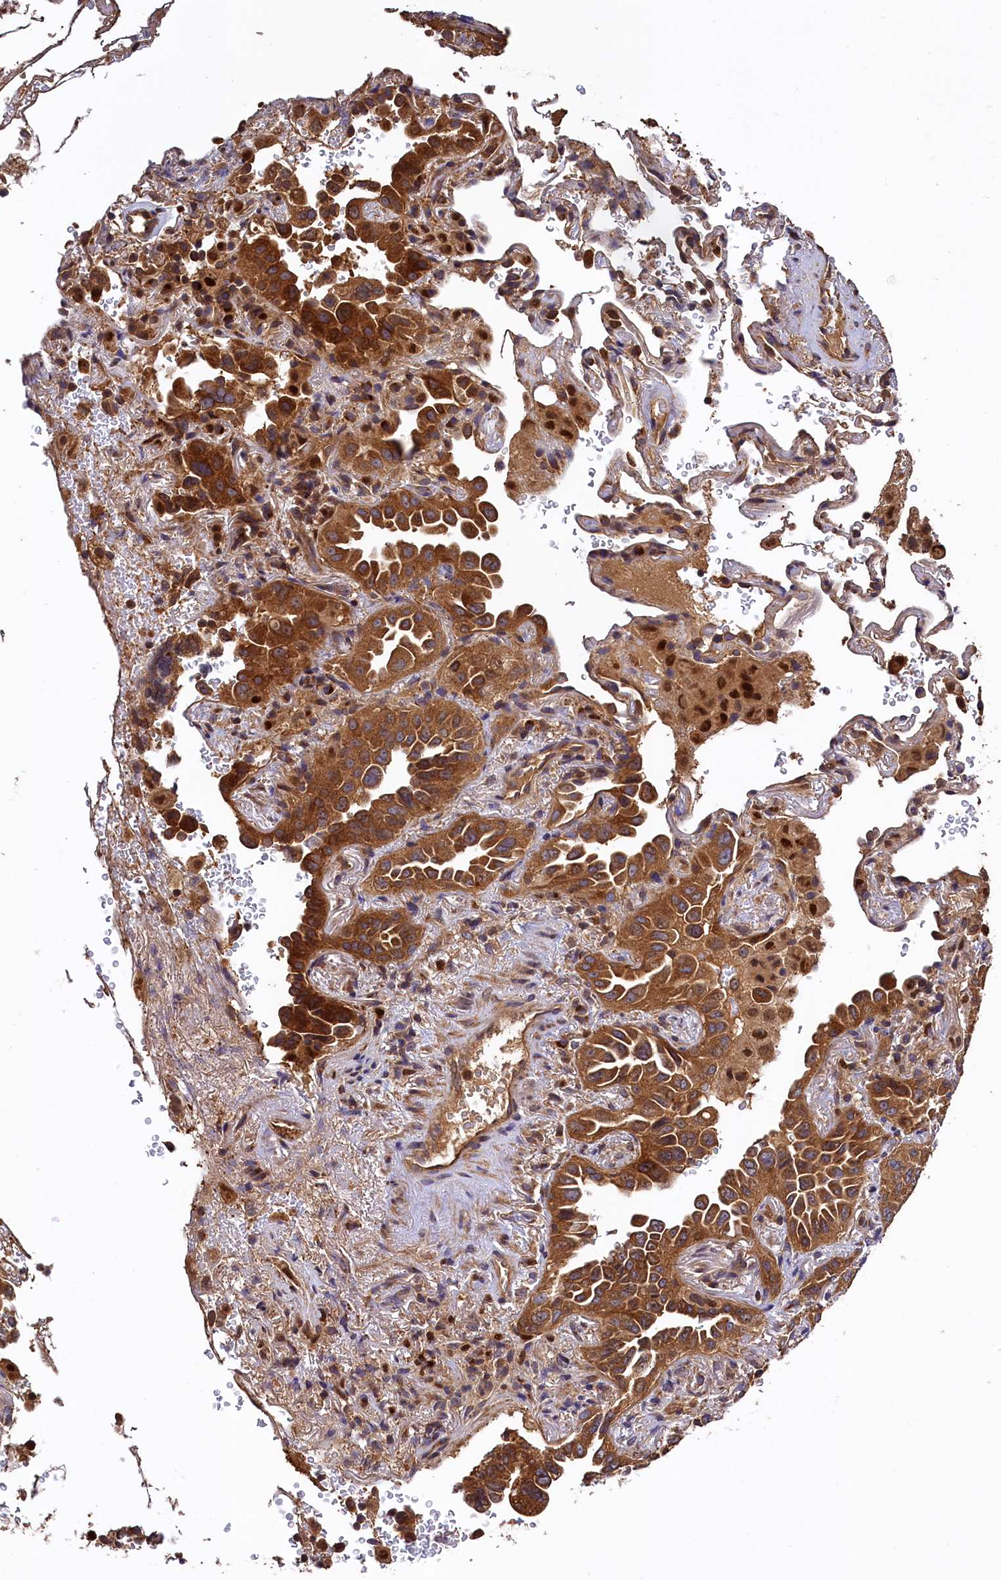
{"staining": {"intensity": "strong", "quantity": ">75%", "location": "cytoplasmic/membranous"}, "tissue": "lung cancer", "cell_type": "Tumor cells", "image_type": "cancer", "snomed": [{"axis": "morphology", "description": "Adenocarcinoma, NOS"}, {"axis": "topography", "description": "Lung"}], "caption": "Immunohistochemistry (IHC) micrograph of human lung cancer stained for a protein (brown), which reveals high levels of strong cytoplasmic/membranous positivity in approximately >75% of tumor cells.", "gene": "KLC2", "patient": {"sex": "female", "age": 69}}